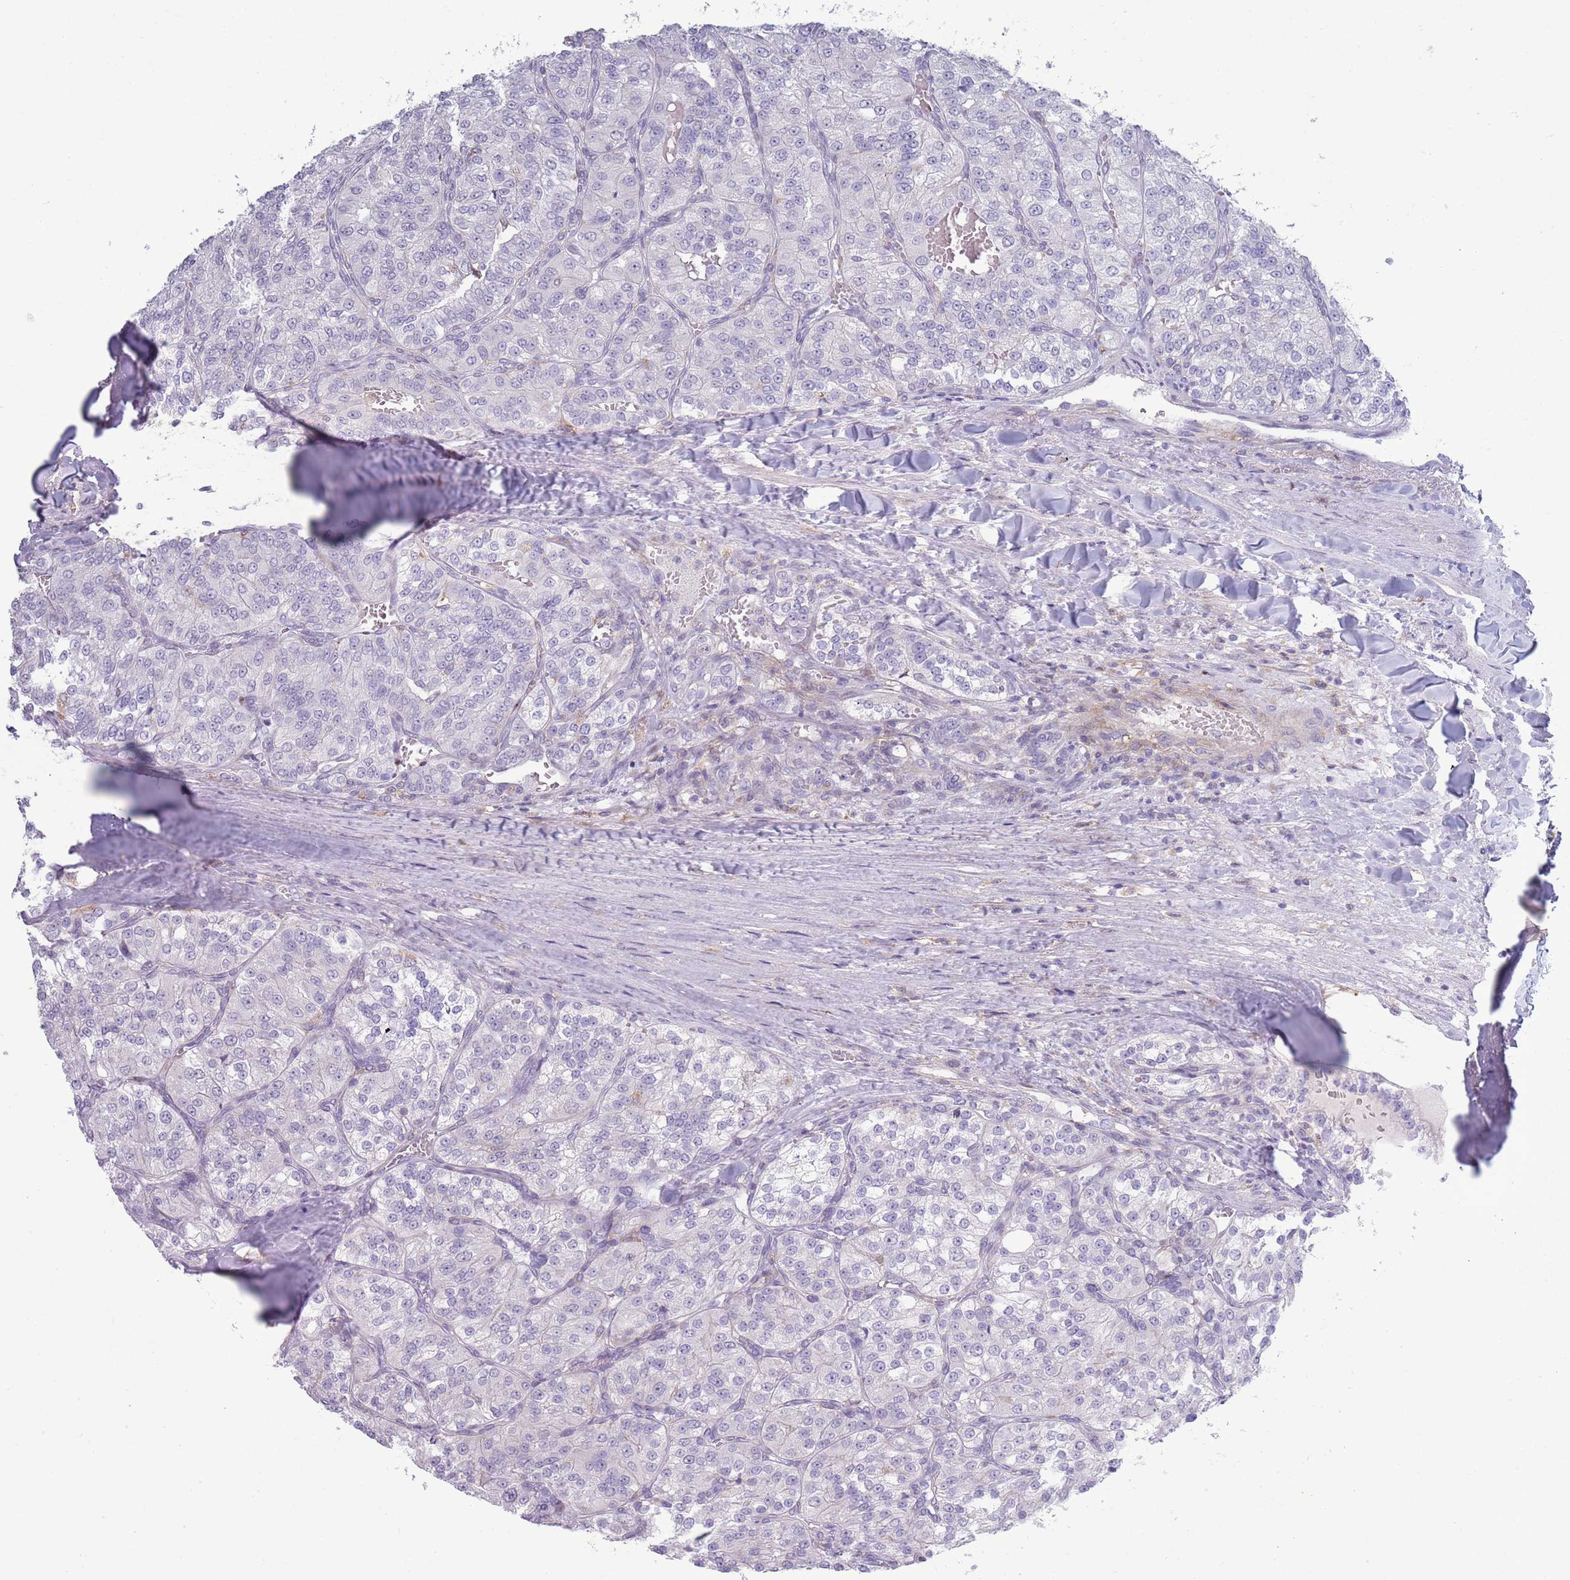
{"staining": {"intensity": "negative", "quantity": "none", "location": "none"}, "tissue": "renal cancer", "cell_type": "Tumor cells", "image_type": "cancer", "snomed": [{"axis": "morphology", "description": "Adenocarcinoma, NOS"}, {"axis": "topography", "description": "Kidney"}], "caption": "Immunohistochemical staining of renal cancer exhibits no significant positivity in tumor cells.", "gene": "ACSBG1", "patient": {"sex": "female", "age": 63}}